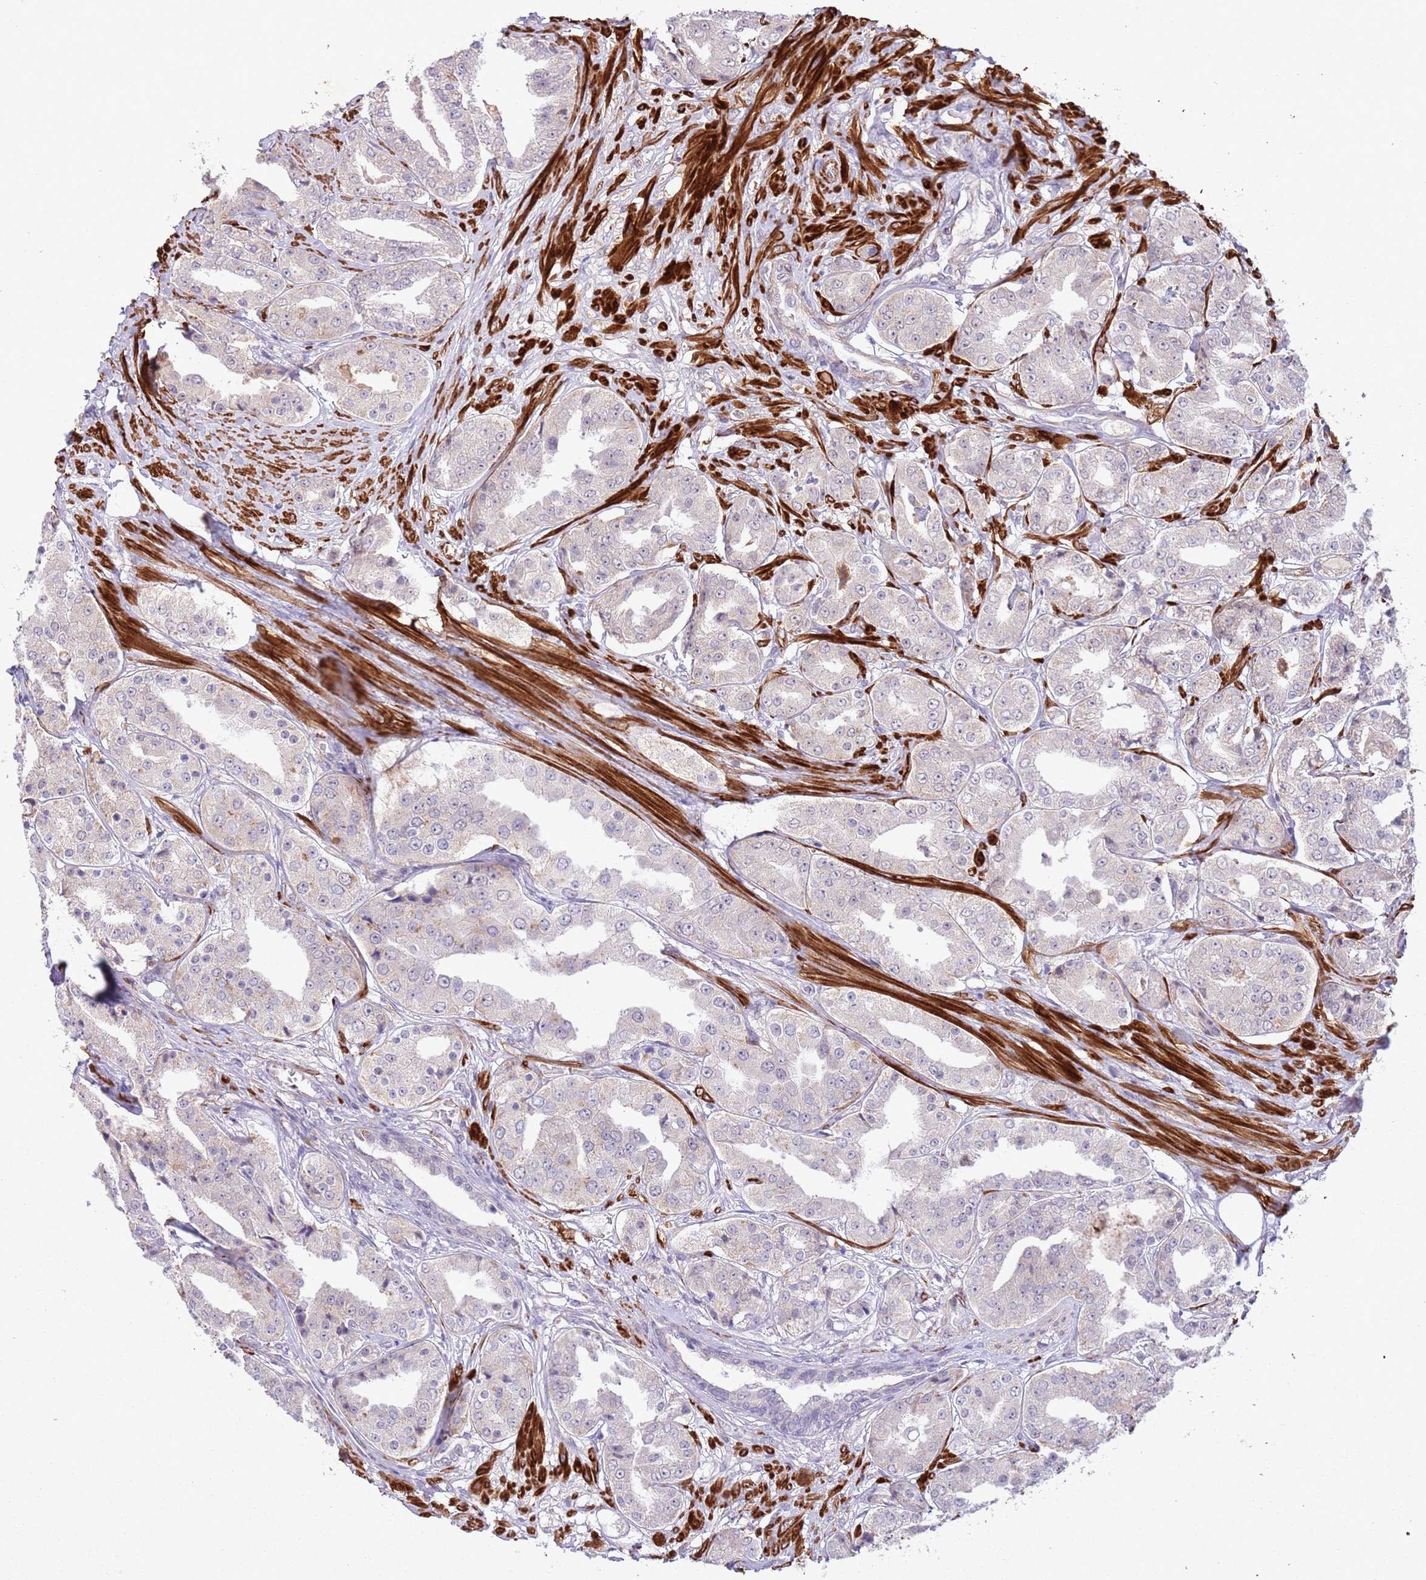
{"staining": {"intensity": "negative", "quantity": "none", "location": "none"}, "tissue": "prostate cancer", "cell_type": "Tumor cells", "image_type": "cancer", "snomed": [{"axis": "morphology", "description": "Adenocarcinoma, High grade"}, {"axis": "topography", "description": "Prostate"}], "caption": "IHC of human prostate cancer (adenocarcinoma (high-grade)) reveals no staining in tumor cells.", "gene": "CCNI", "patient": {"sex": "male", "age": 63}}